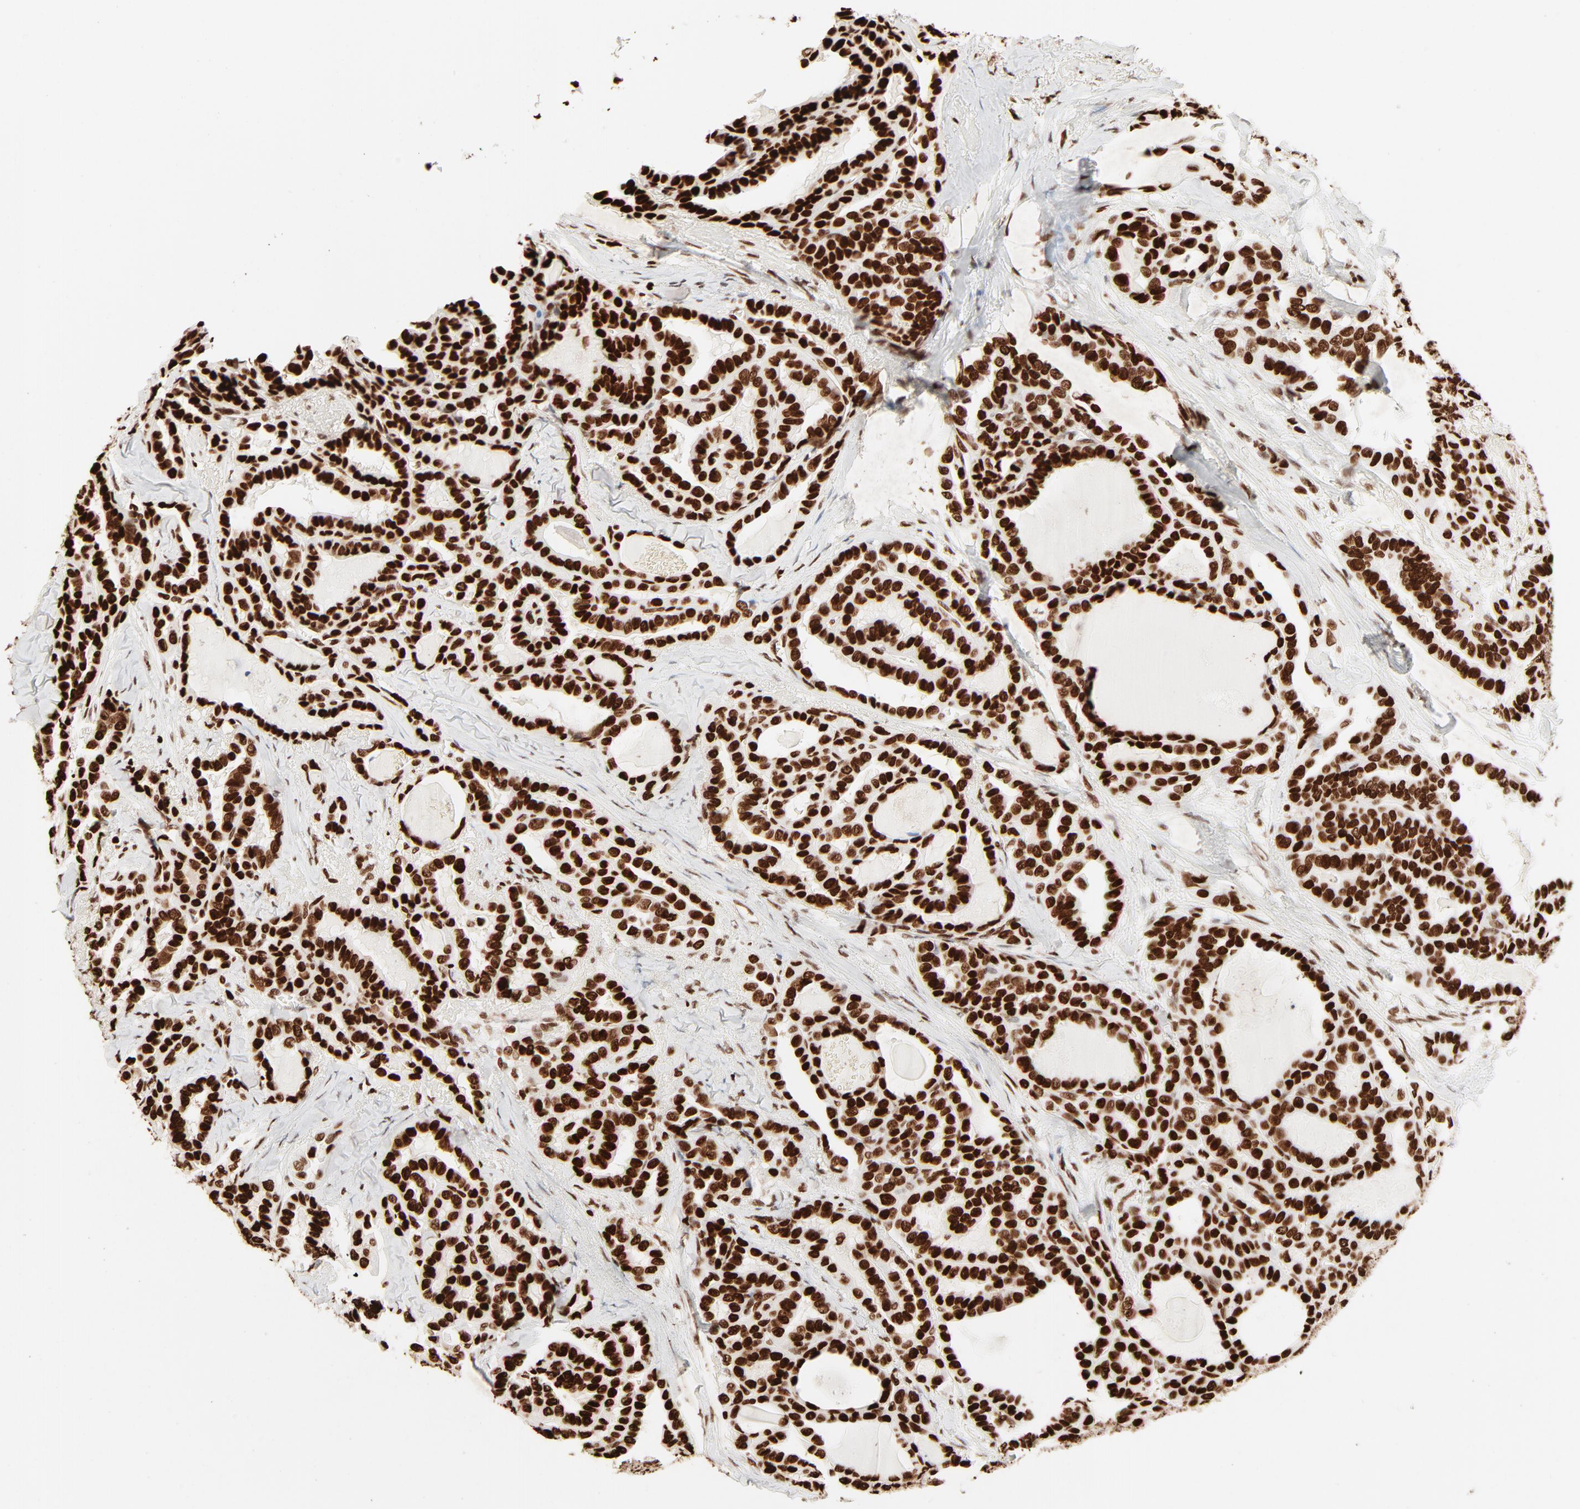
{"staining": {"intensity": "strong", "quantity": ">75%", "location": "nuclear"}, "tissue": "thyroid cancer", "cell_type": "Tumor cells", "image_type": "cancer", "snomed": [{"axis": "morphology", "description": "Carcinoma, NOS"}, {"axis": "topography", "description": "Thyroid gland"}], "caption": "Immunohistochemical staining of human thyroid cancer demonstrates strong nuclear protein expression in approximately >75% of tumor cells. The staining was performed using DAB, with brown indicating positive protein expression. Nuclei are stained blue with hematoxylin.", "gene": "HMGB2", "patient": {"sex": "female", "age": 91}}